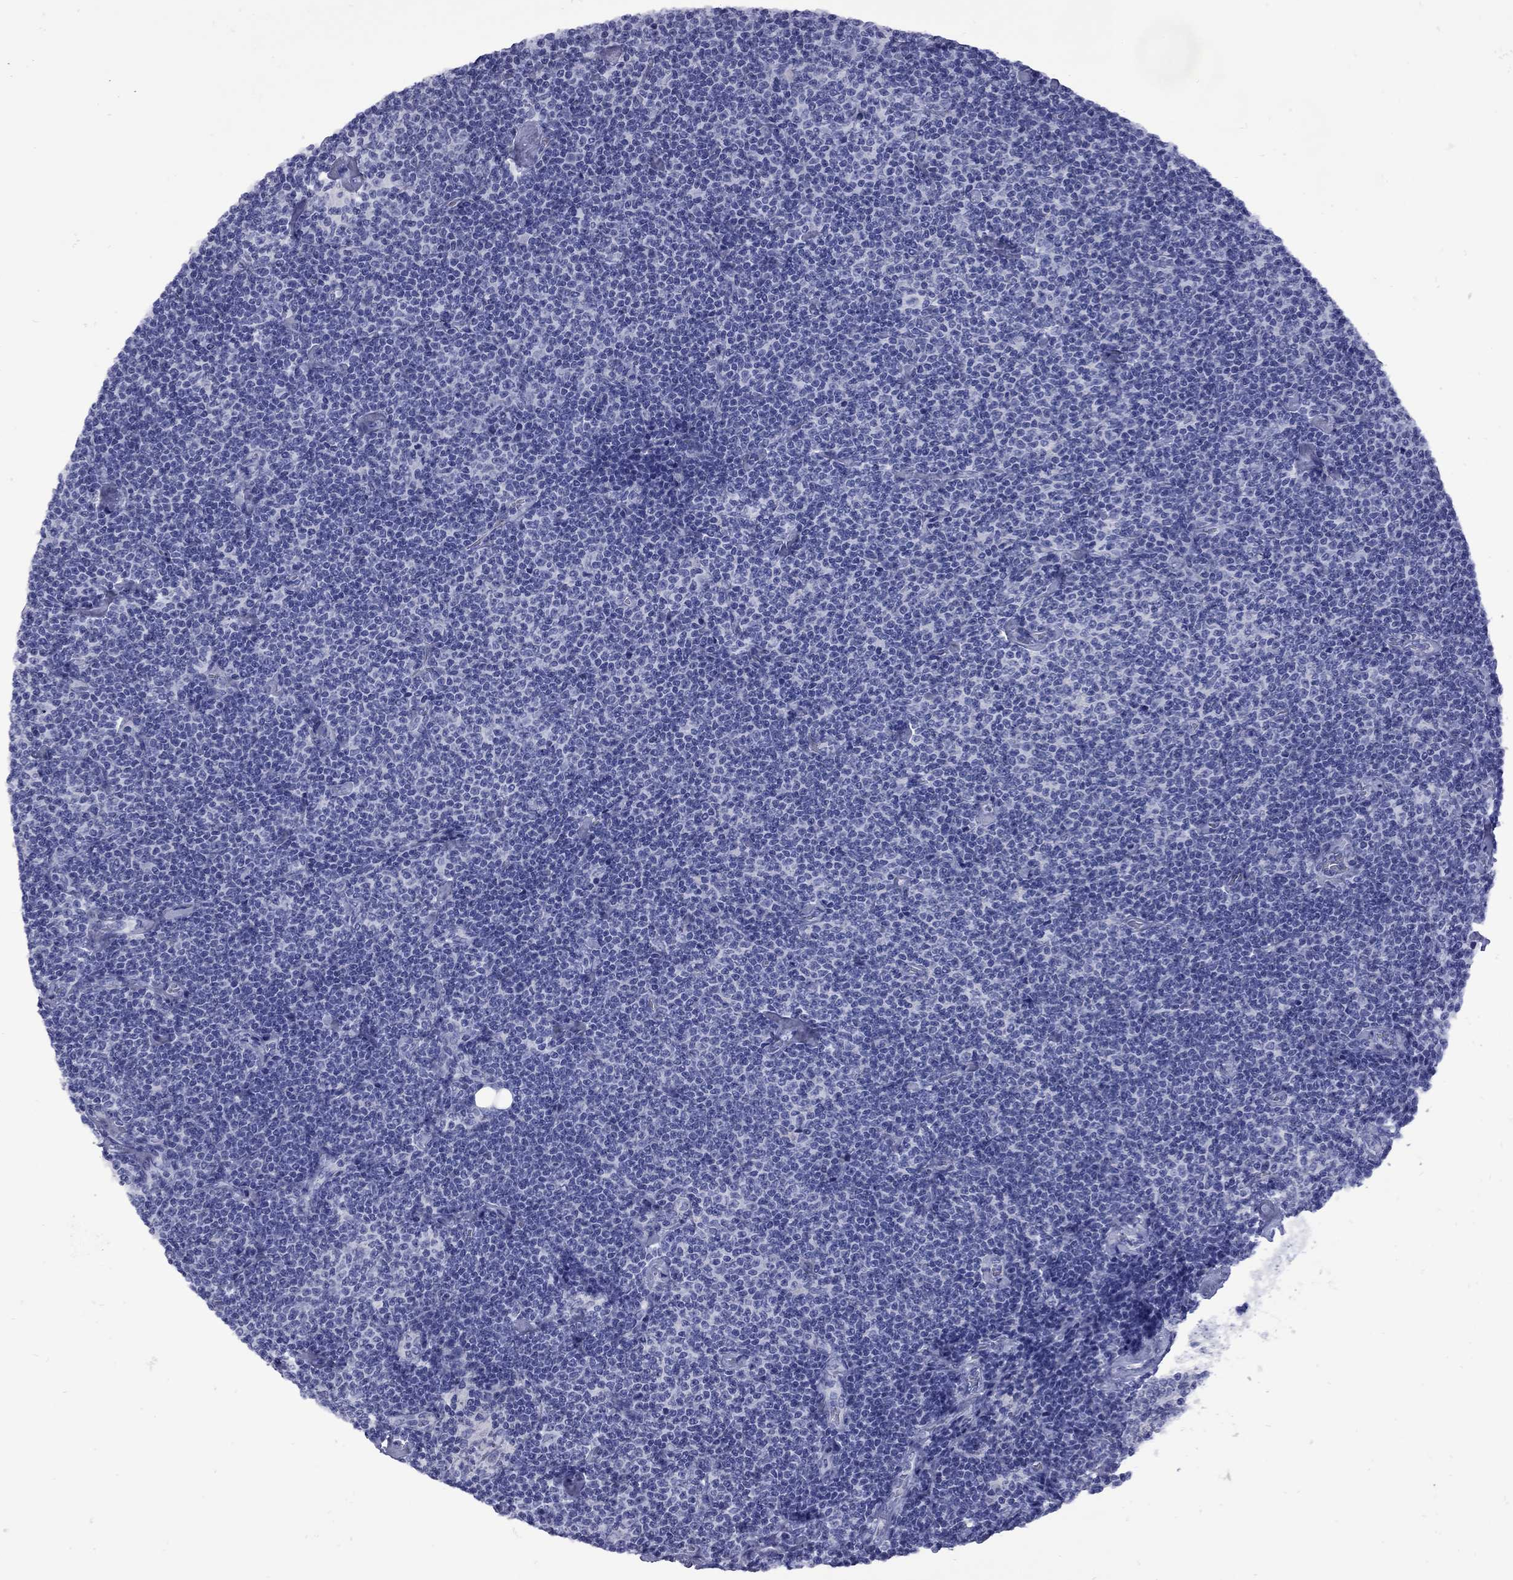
{"staining": {"intensity": "negative", "quantity": "none", "location": "none"}, "tissue": "lymphoma", "cell_type": "Tumor cells", "image_type": "cancer", "snomed": [{"axis": "morphology", "description": "Malignant lymphoma, non-Hodgkin's type, Low grade"}, {"axis": "topography", "description": "Lymph node"}], "caption": "Human lymphoma stained for a protein using IHC exhibits no expression in tumor cells.", "gene": "EPPIN", "patient": {"sex": "male", "age": 81}}